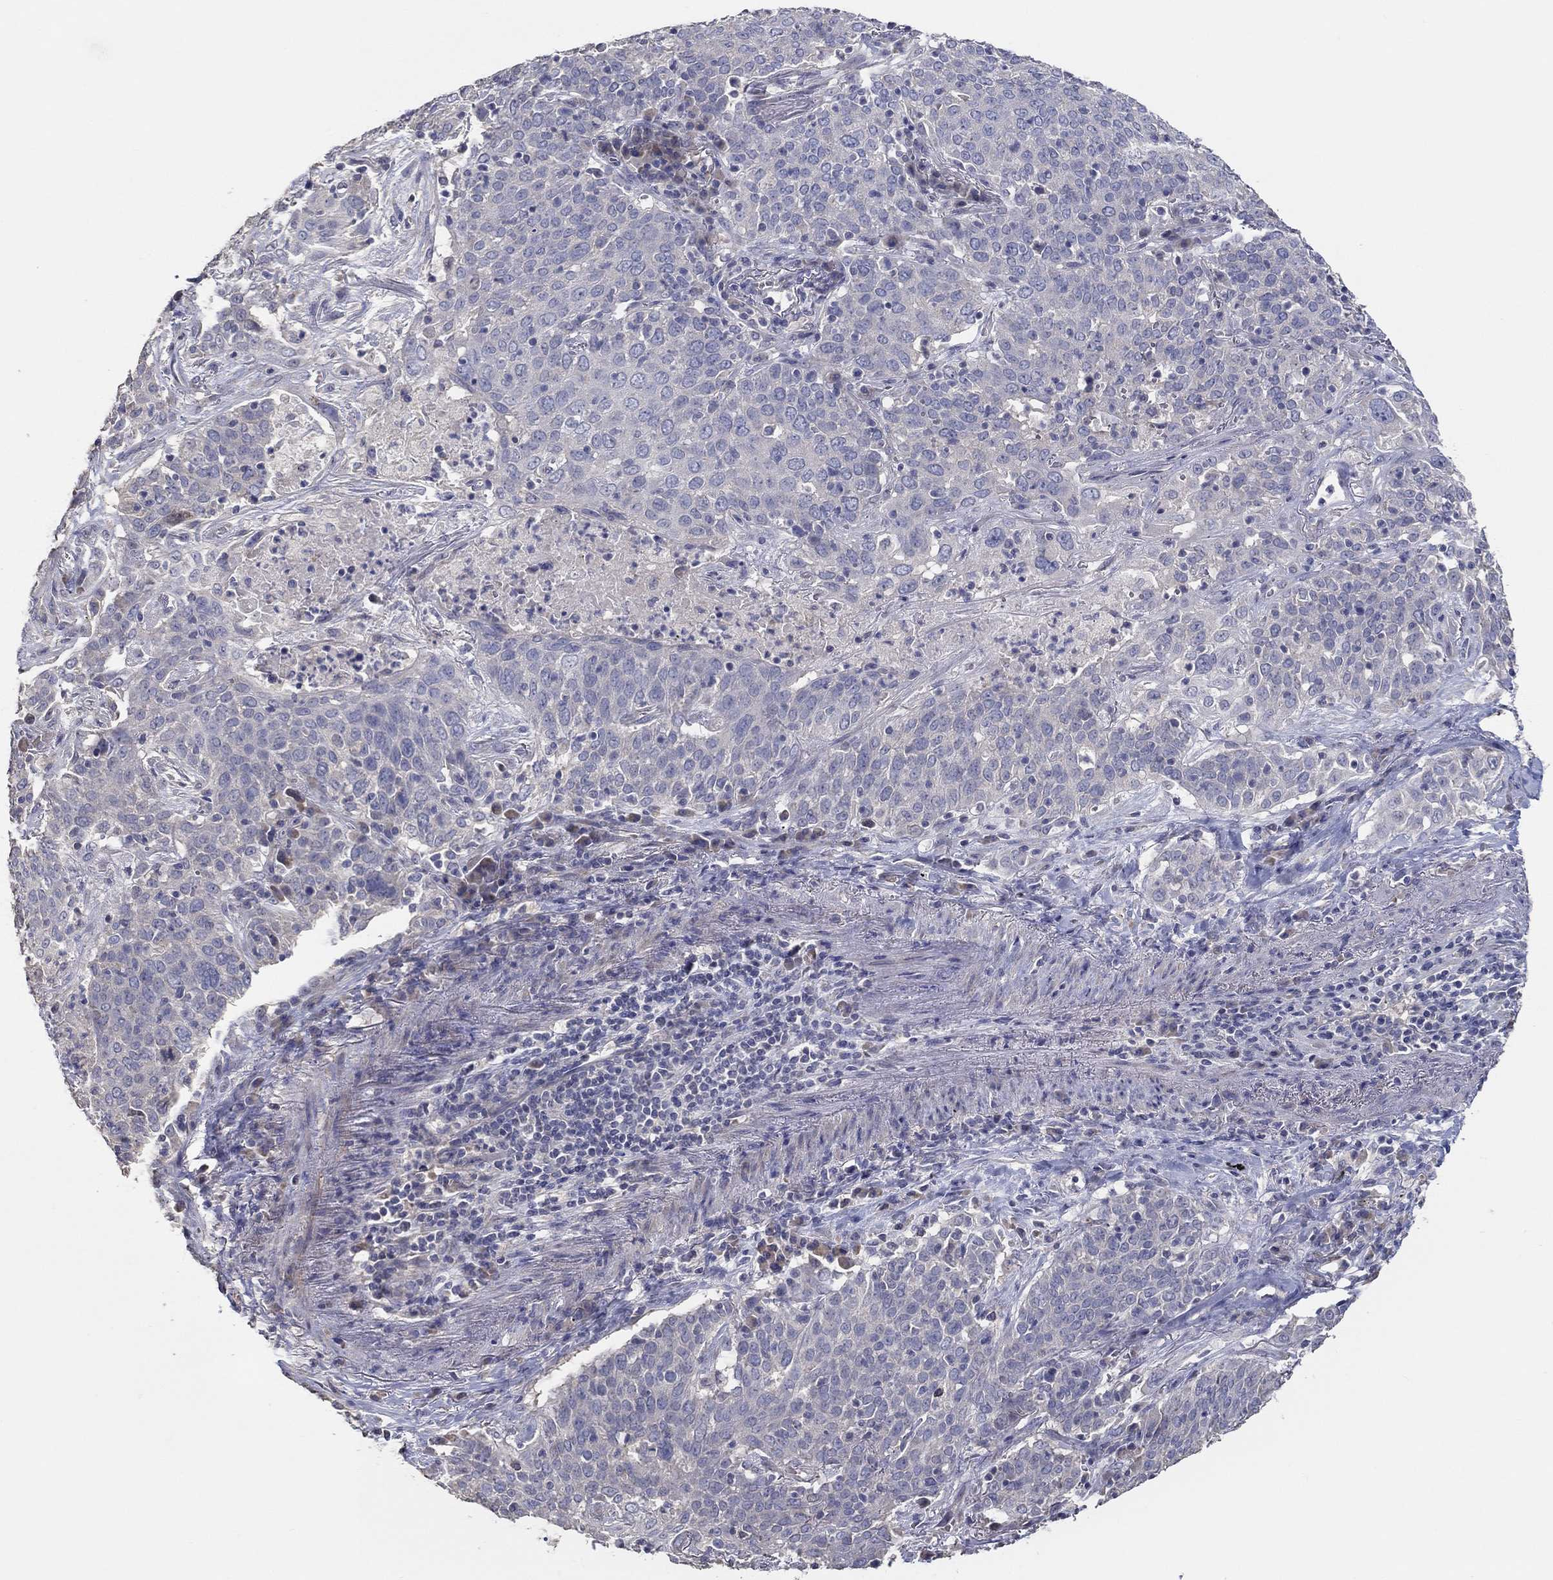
{"staining": {"intensity": "negative", "quantity": "none", "location": "none"}, "tissue": "lung cancer", "cell_type": "Tumor cells", "image_type": "cancer", "snomed": [{"axis": "morphology", "description": "Squamous cell carcinoma, NOS"}, {"axis": "topography", "description": "Lung"}], "caption": "Protein analysis of lung squamous cell carcinoma demonstrates no significant expression in tumor cells.", "gene": "DOCK3", "patient": {"sex": "male", "age": 82}}